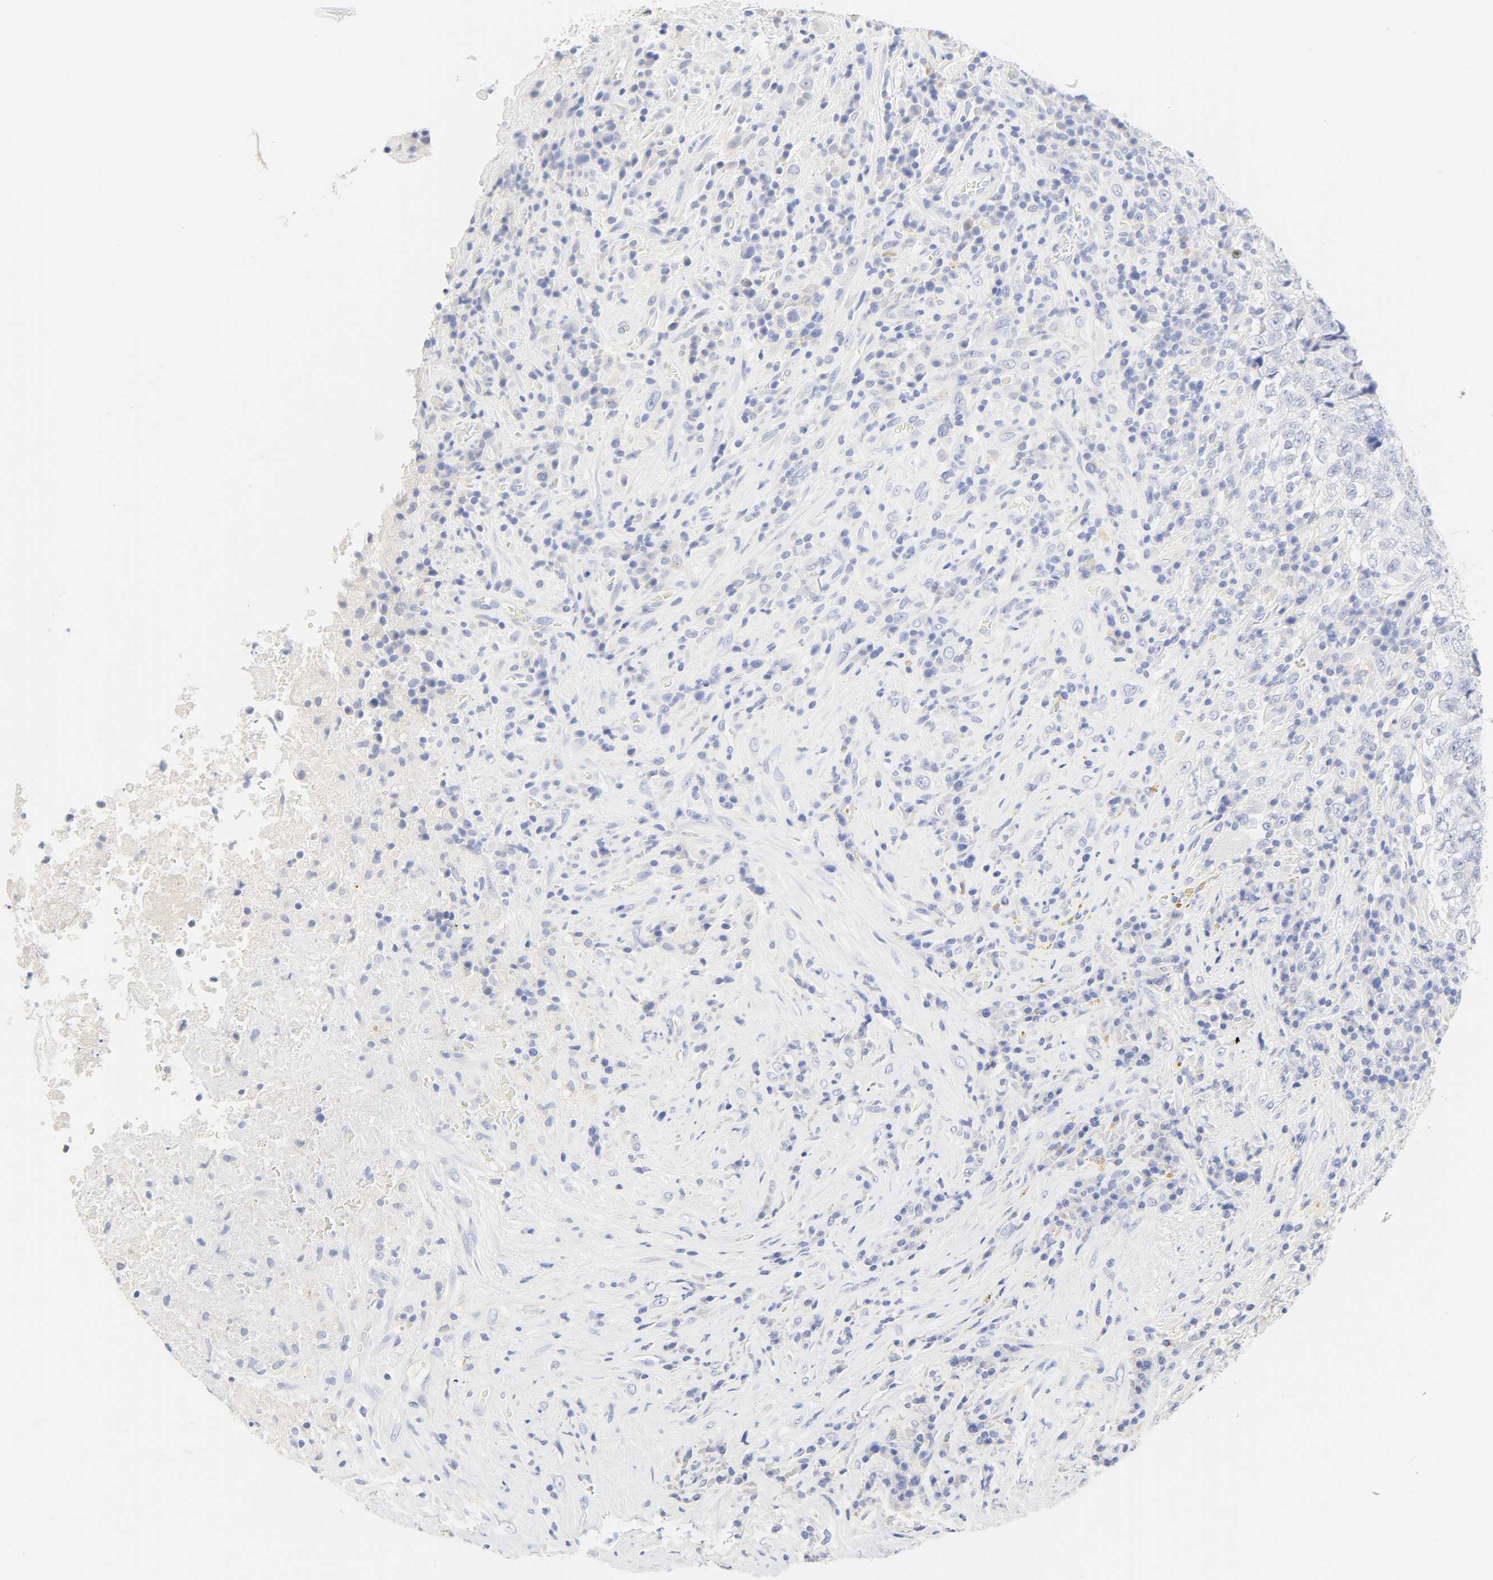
{"staining": {"intensity": "negative", "quantity": "none", "location": "none"}, "tissue": "testis cancer", "cell_type": "Tumor cells", "image_type": "cancer", "snomed": [{"axis": "morphology", "description": "Necrosis, NOS"}, {"axis": "morphology", "description": "Carcinoma, Embryonal, NOS"}, {"axis": "topography", "description": "Testis"}], "caption": "The histopathology image displays no significant positivity in tumor cells of embryonal carcinoma (testis).", "gene": "SLCO1B3", "patient": {"sex": "male", "age": 19}}